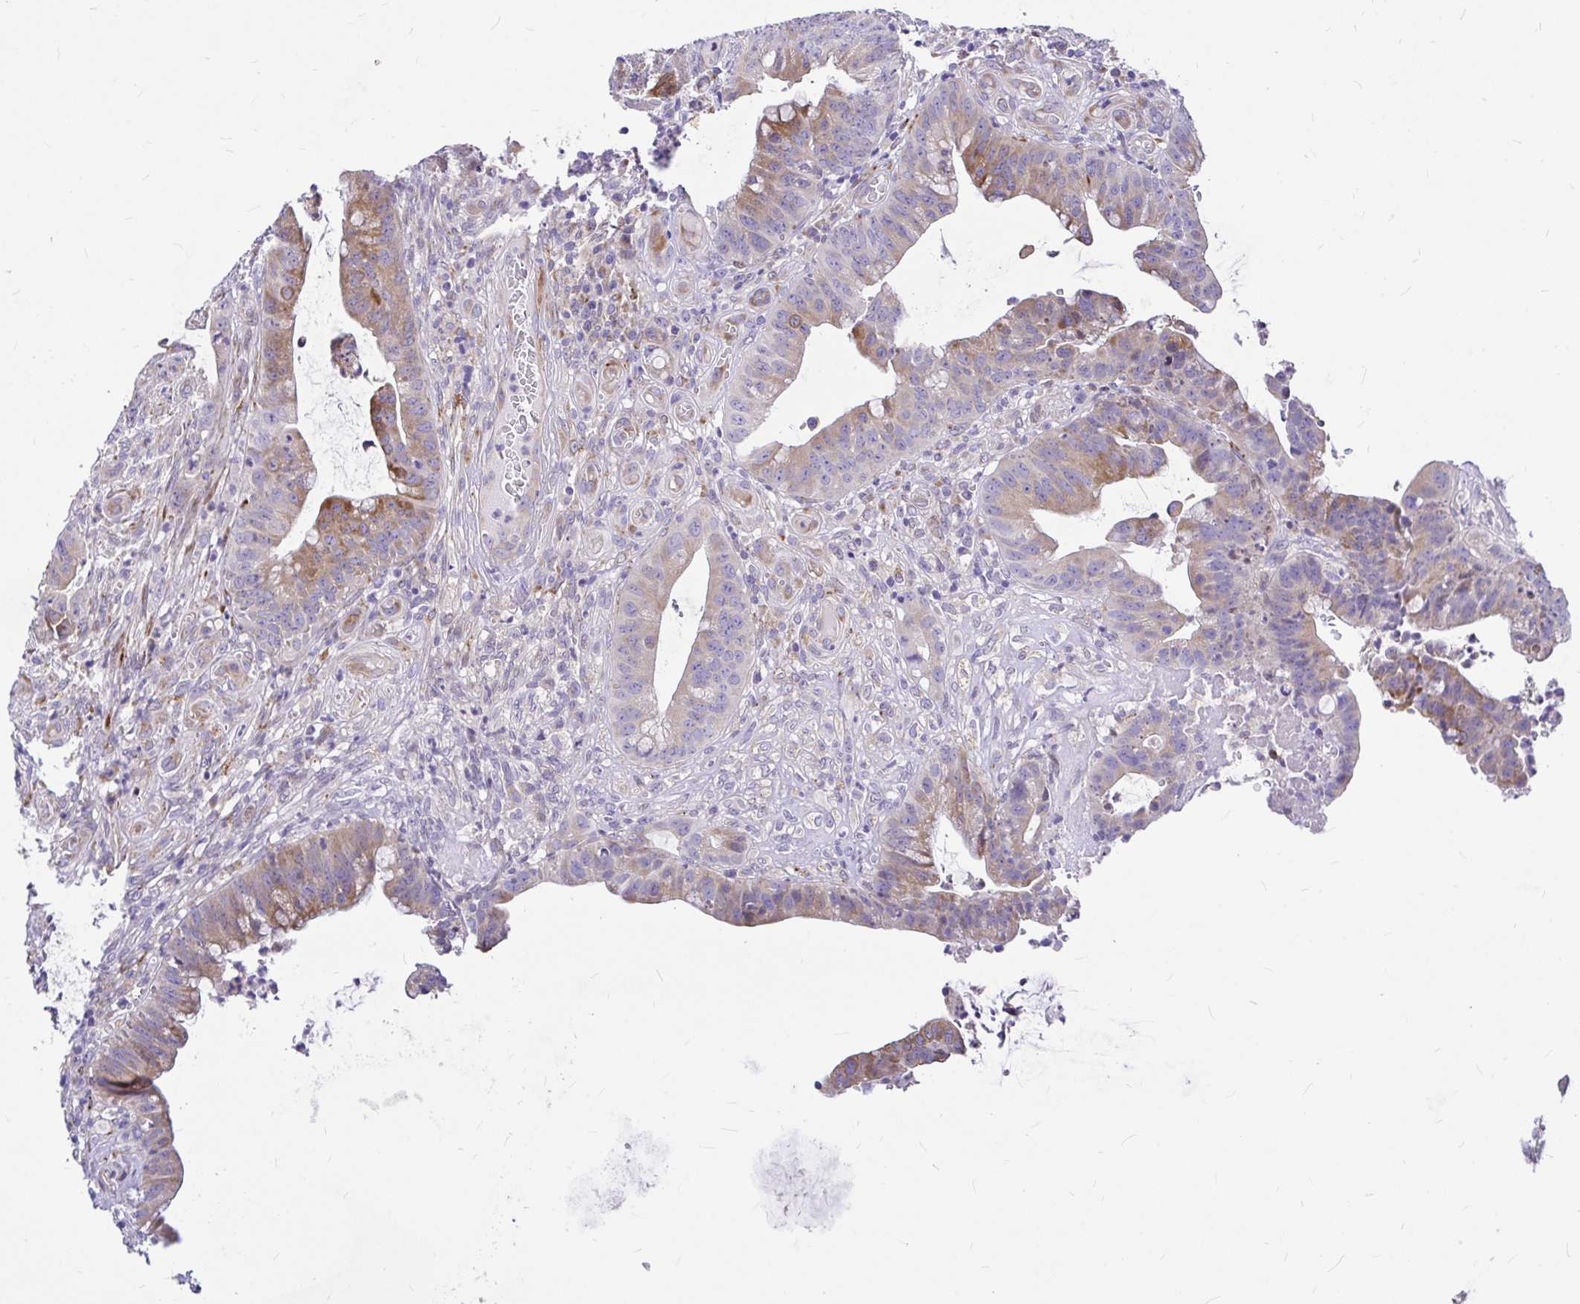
{"staining": {"intensity": "weak", "quantity": ">75%", "location": "cytoplasmic/membranous"}, "tissue": "colorectal cancer", "cell_type": "Tumor cells", "image_type": "cancer", "snomed": [{"axis": "morphology", "description": "Adenocarcinoma, NOS"}, {"axis": "topography", "description": "Colon"}], "caption": "Colorectal cancer (adenocarcinoma) stained with a protein marker demonstrates weak staining in tumor cells.", "gene": "GABBR2", "patient": {"sex": "male", "age": 62}}